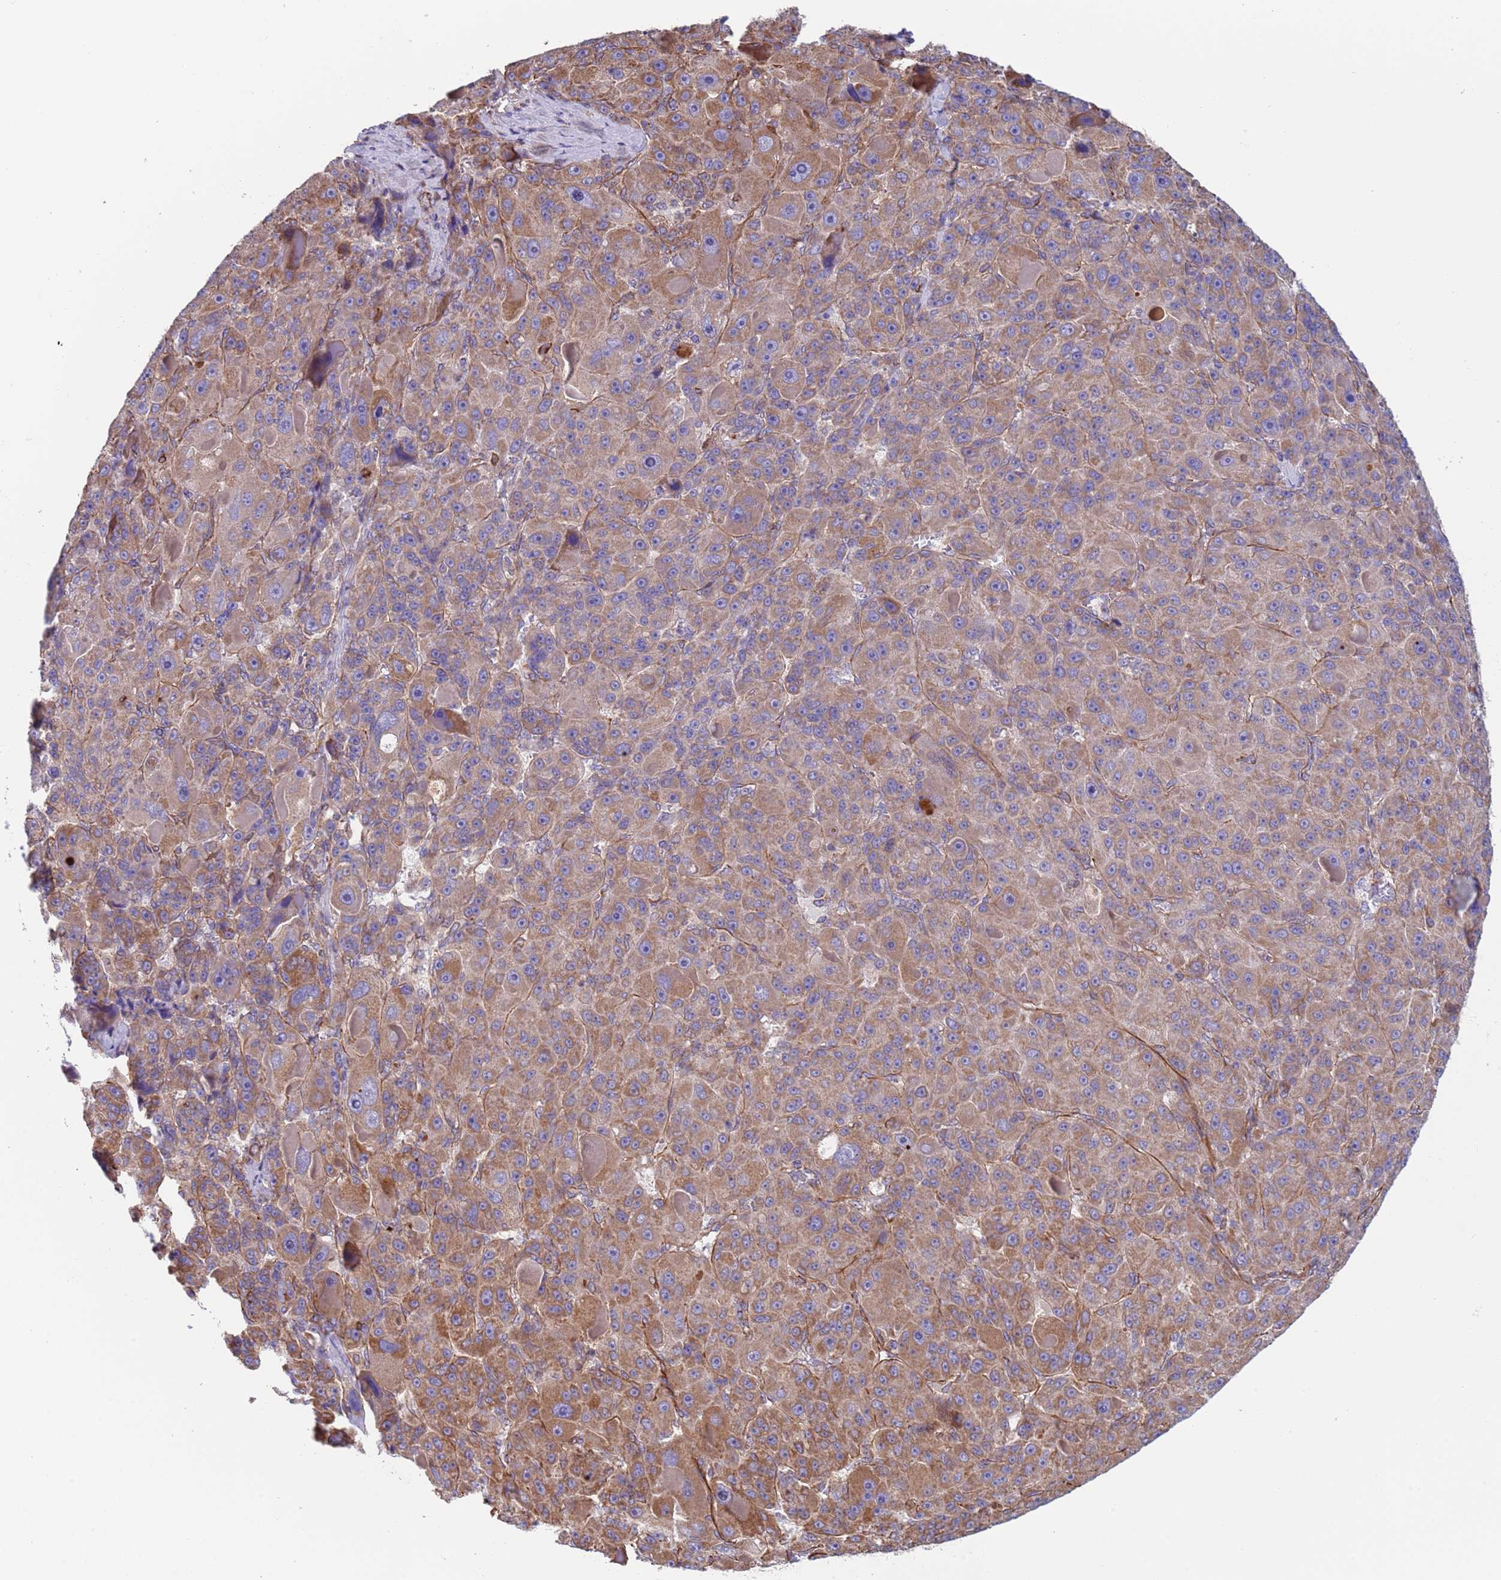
{"staining": {"intensity": "moderate", "quantity": ">75%", "location": "cytoplasmic/membranous"}, "tissue": "liver cancer", "cell_type": "Tumor cells", "image_type": "cancer", "snomed": [{"axis": "morphology", "description": "Carcinoma, Hepatocellular, NOS"}, {"axis": "topography", "description": "Liver"}], "caption": "A medium amount of moderate cytoplasmic/membranous positivity is appreciated in about >75% of tumor cells in liver cancer (hepatocellular carcinoma) tissue.", "gene": "NUDT12", "patient": {"sex": "male", "age": 76}}